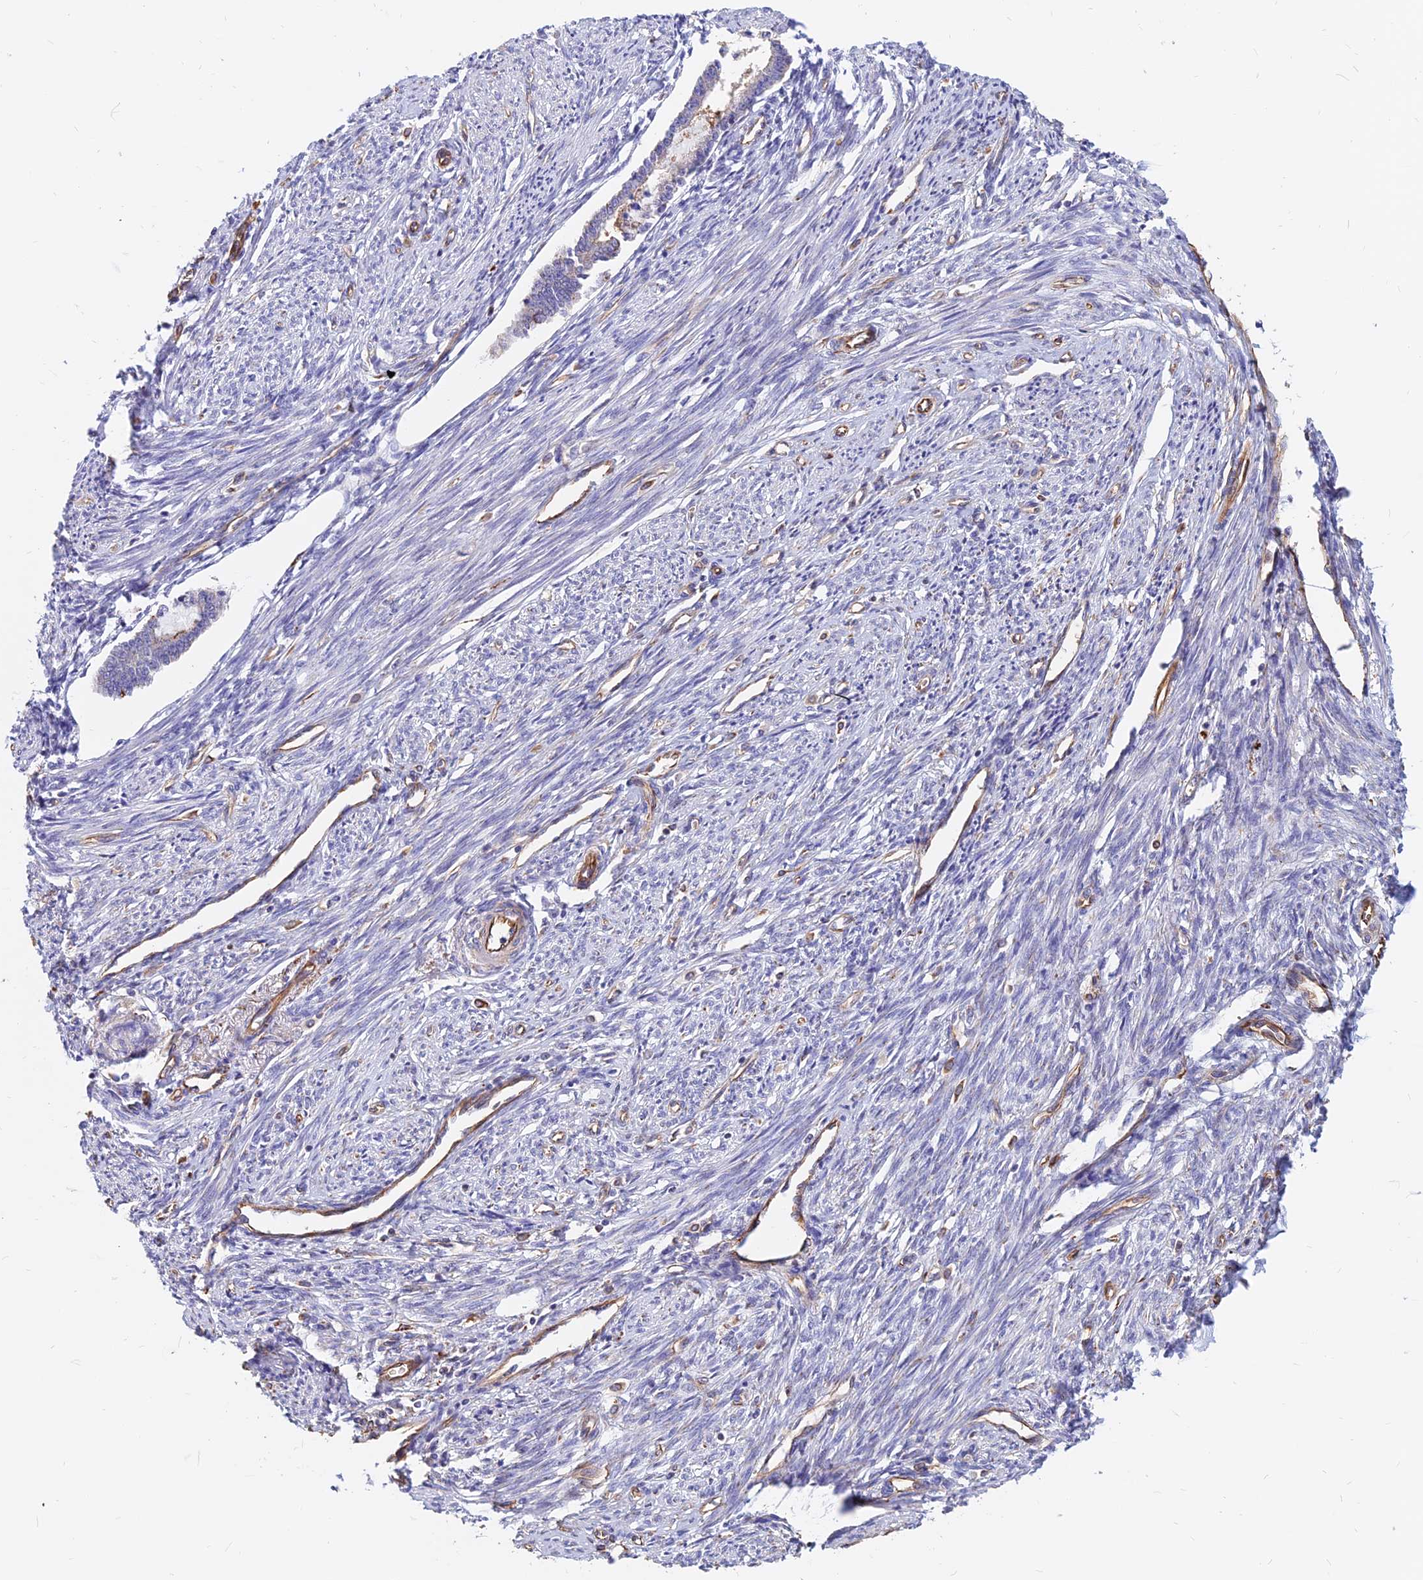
{"staining": {"intensity": "negative", "quantity": "none", "location": "none"}, "tissue": "endometrium", "cell_type": "Cells in endometrial stroma", "image_type": "normal", "snomed": [{"axis": "morphology", "description": "Normal tissue, NOS"}, {"axis": "topography", "description": "Endometrium"}], "caption": "DAB (3,3'-diaminobenzidine) immunohistochemical staining of benign endometrium displays no significant staining in cells in endometrial stroma. (DAB IHC visualized using brightfield microscopy, high magnification).", "gene": "CDK18", "patient": {"sex": "female", "age": 56}}